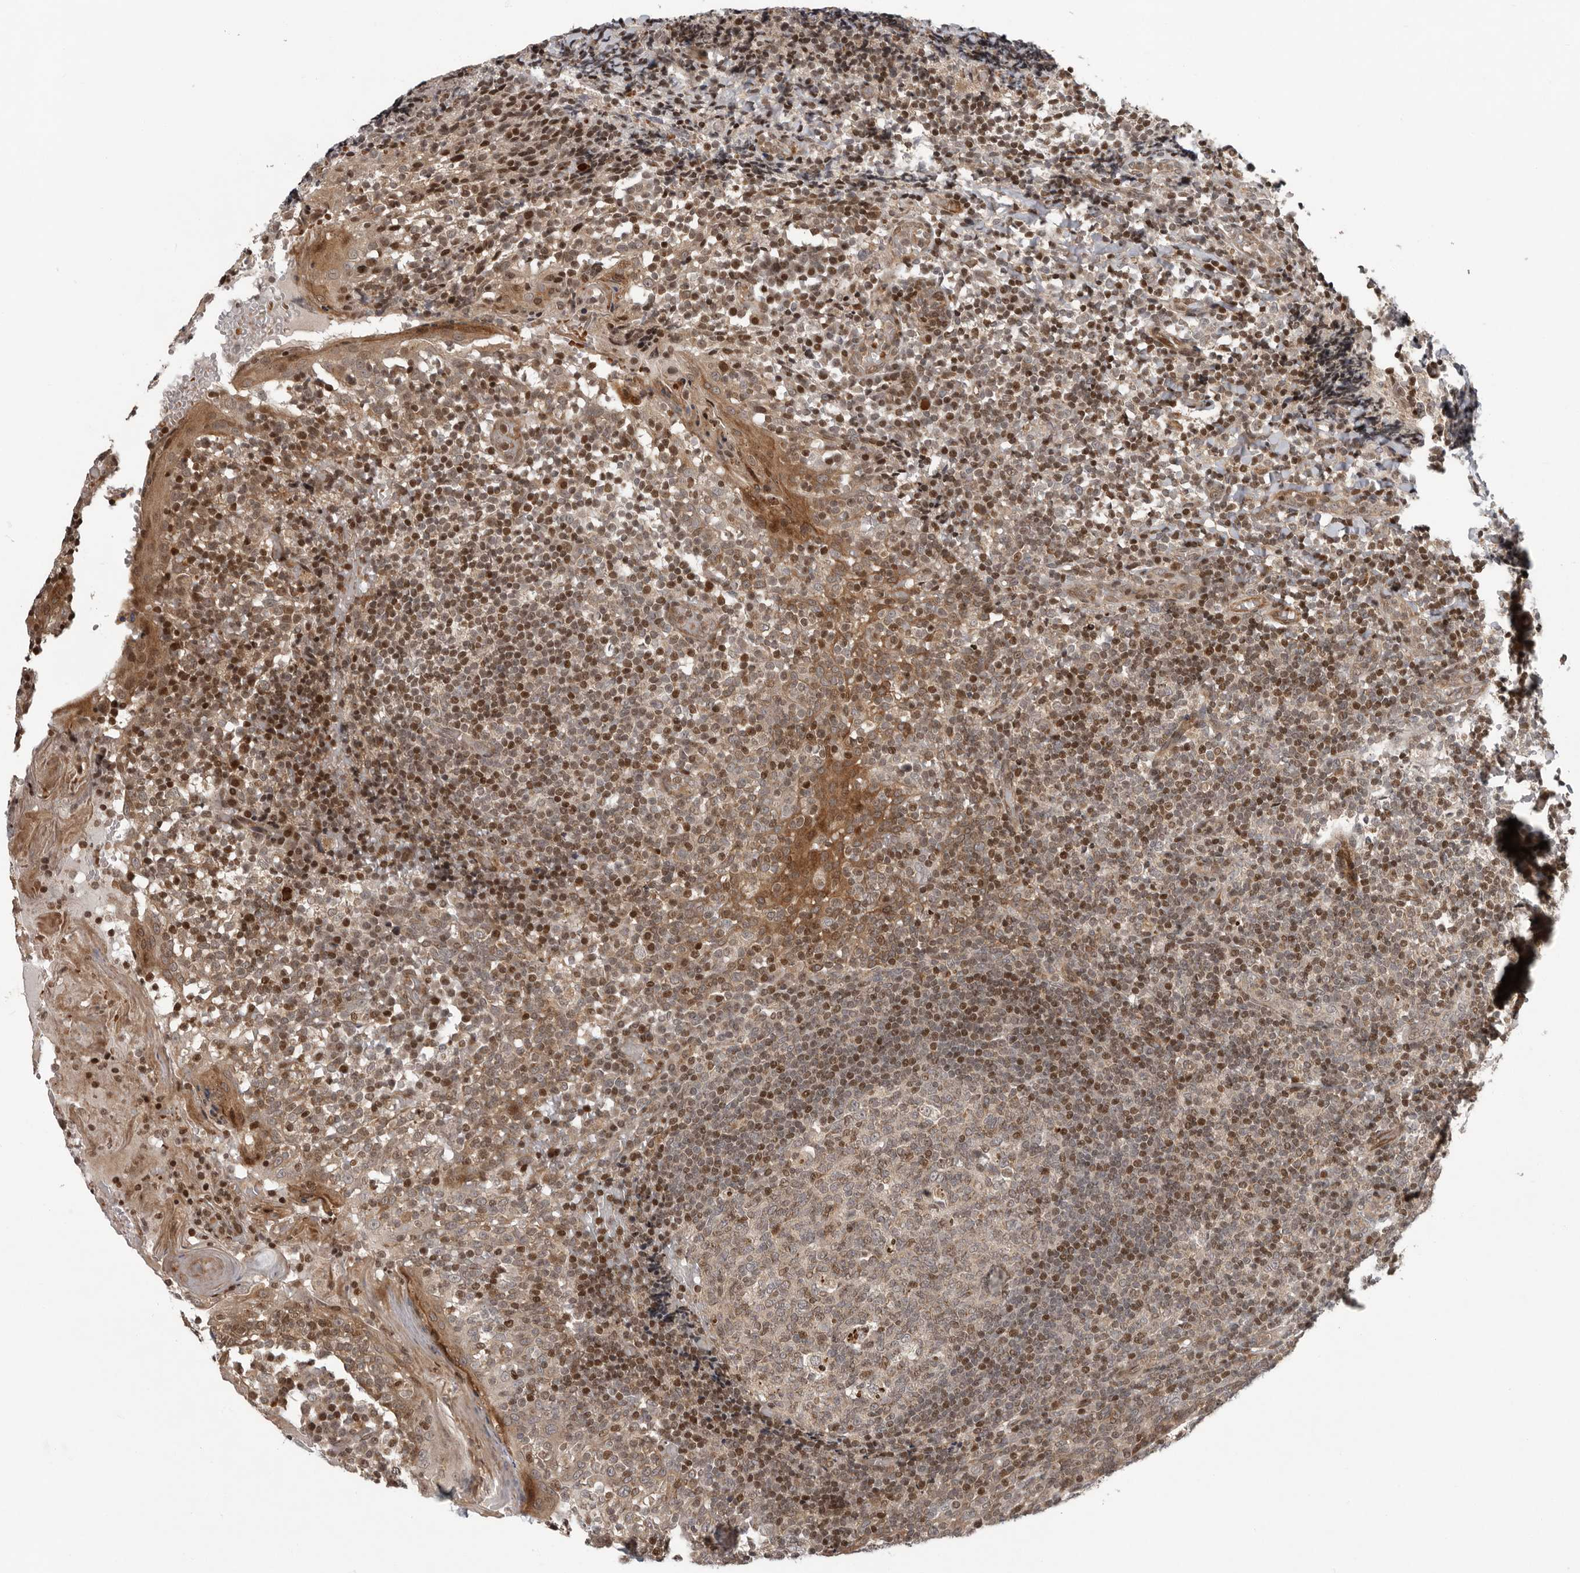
{"staining": {"intensity": "moderate", "quantity": "<25%", "location": "cytoplasmic/membranous,nuclear"}, "tissue": "tonsil", "cell_type": "Germinal center cells", "image_type": "normal", "snomed": [{"axis": "morphology", "description": "Normal tissue, NOS"}, {"axis": "topography", "description": "Tonsil"}], "caption": "Tonsil stained for a protein reveals moderate cytoplasmic/membranous,nuclear positivity in germinal center cells. (brown staining indicates protein expression, while blue staining denotes nuclei).", "gene": "RABIF", "patient": {"sex": "female", "age": 19}}